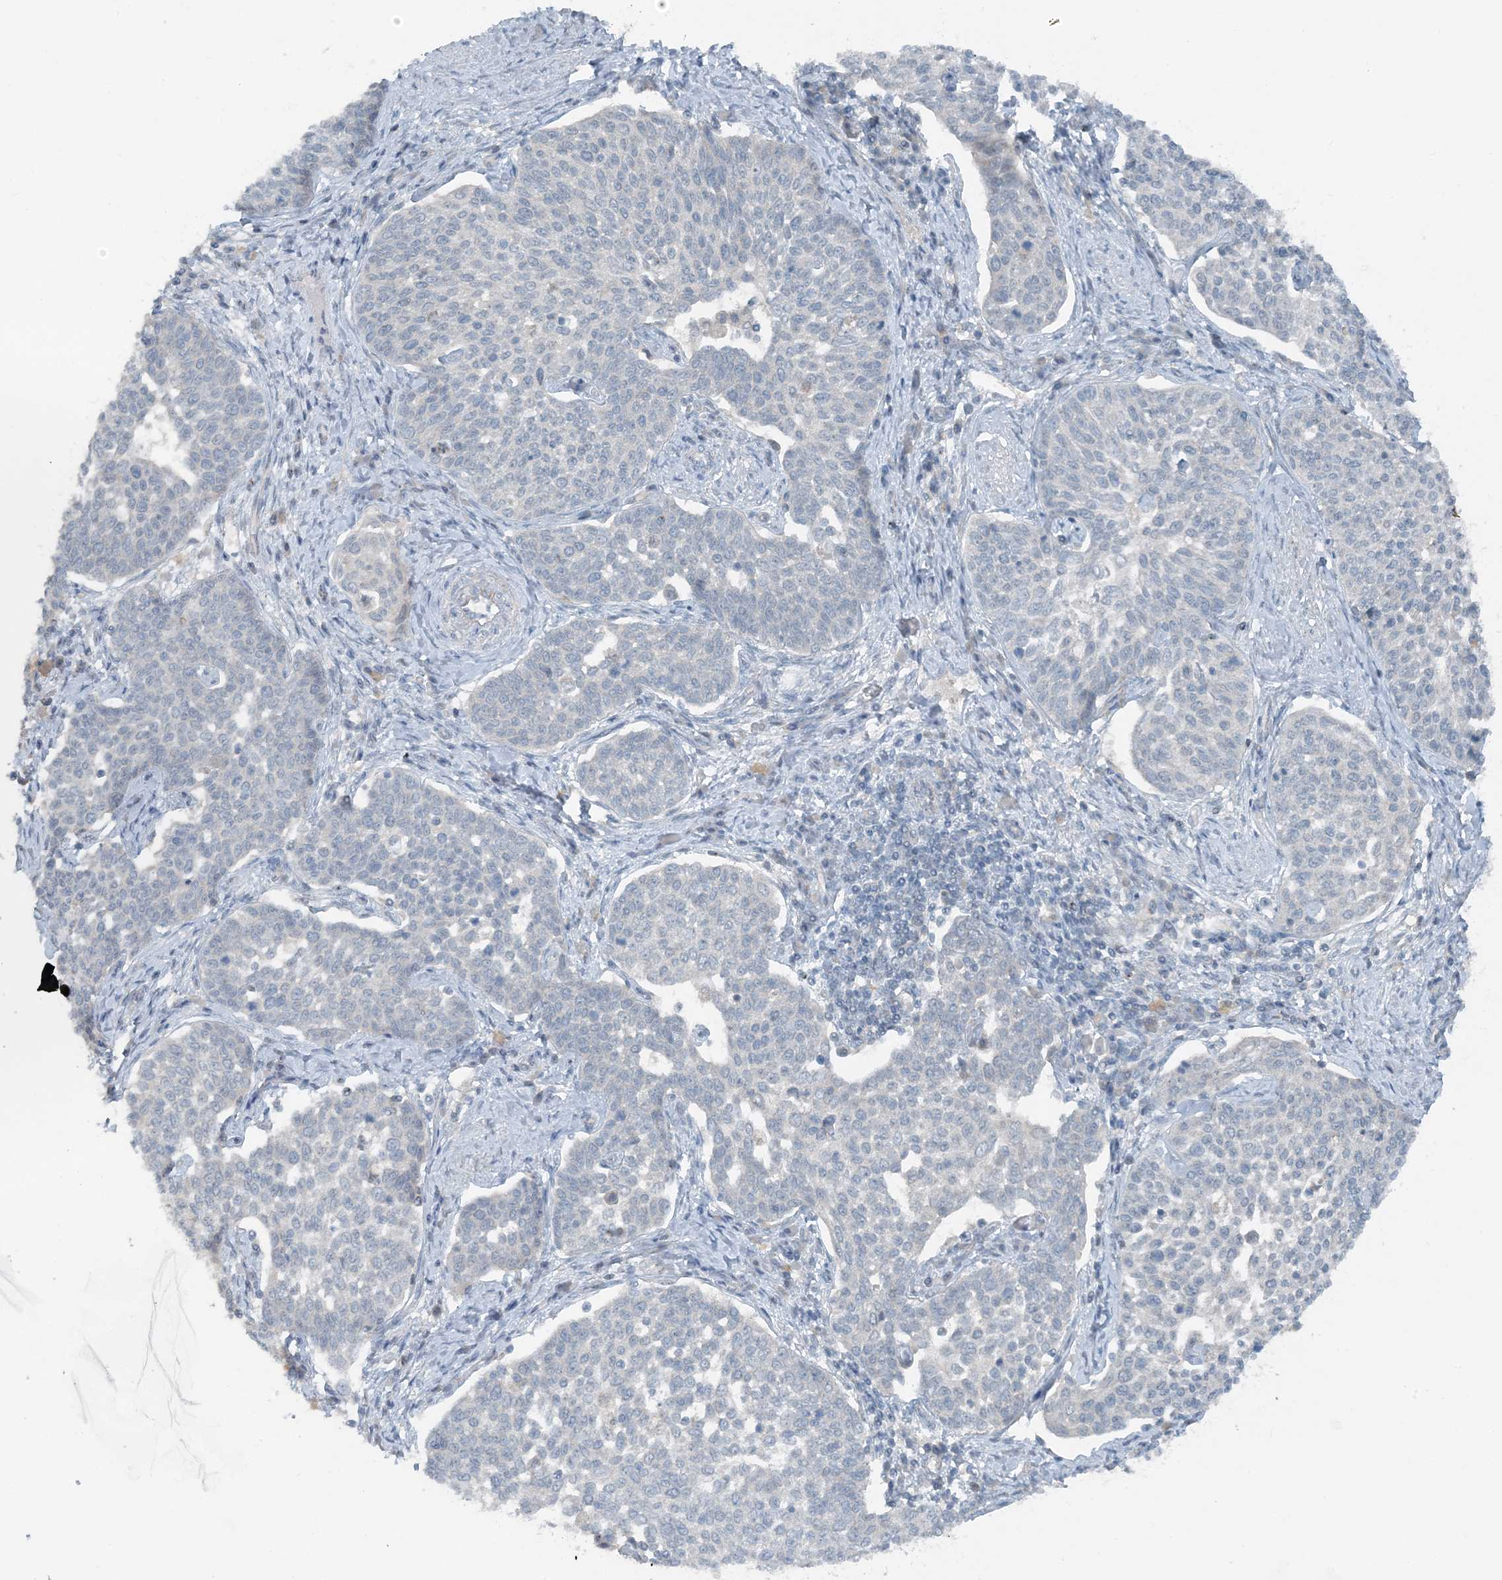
{"staining": {"intensity": "negative", "quantity": "none", "location": "none"}, "tissue": "cervical cancer", "cell_type": "Tumor cells", "image_type": "cancer", "snomed": [{"axis": "morphology", "description": "Squamous cell carcinoma, NOS"}, {"axis": "topography", "description": "Cervix"}], "caption": "Micrograph shows no significant protein staining in tumor cells of cervical squamous cell carcinoma. (Stains: DAB (3,3'-diaminobenzidine) IHC with hematoxylin counter stain, Microscopy: brightfield microscopy at high magnification).", "gene": "MITD1", "patient": {"sex": "female", "age": 34}}